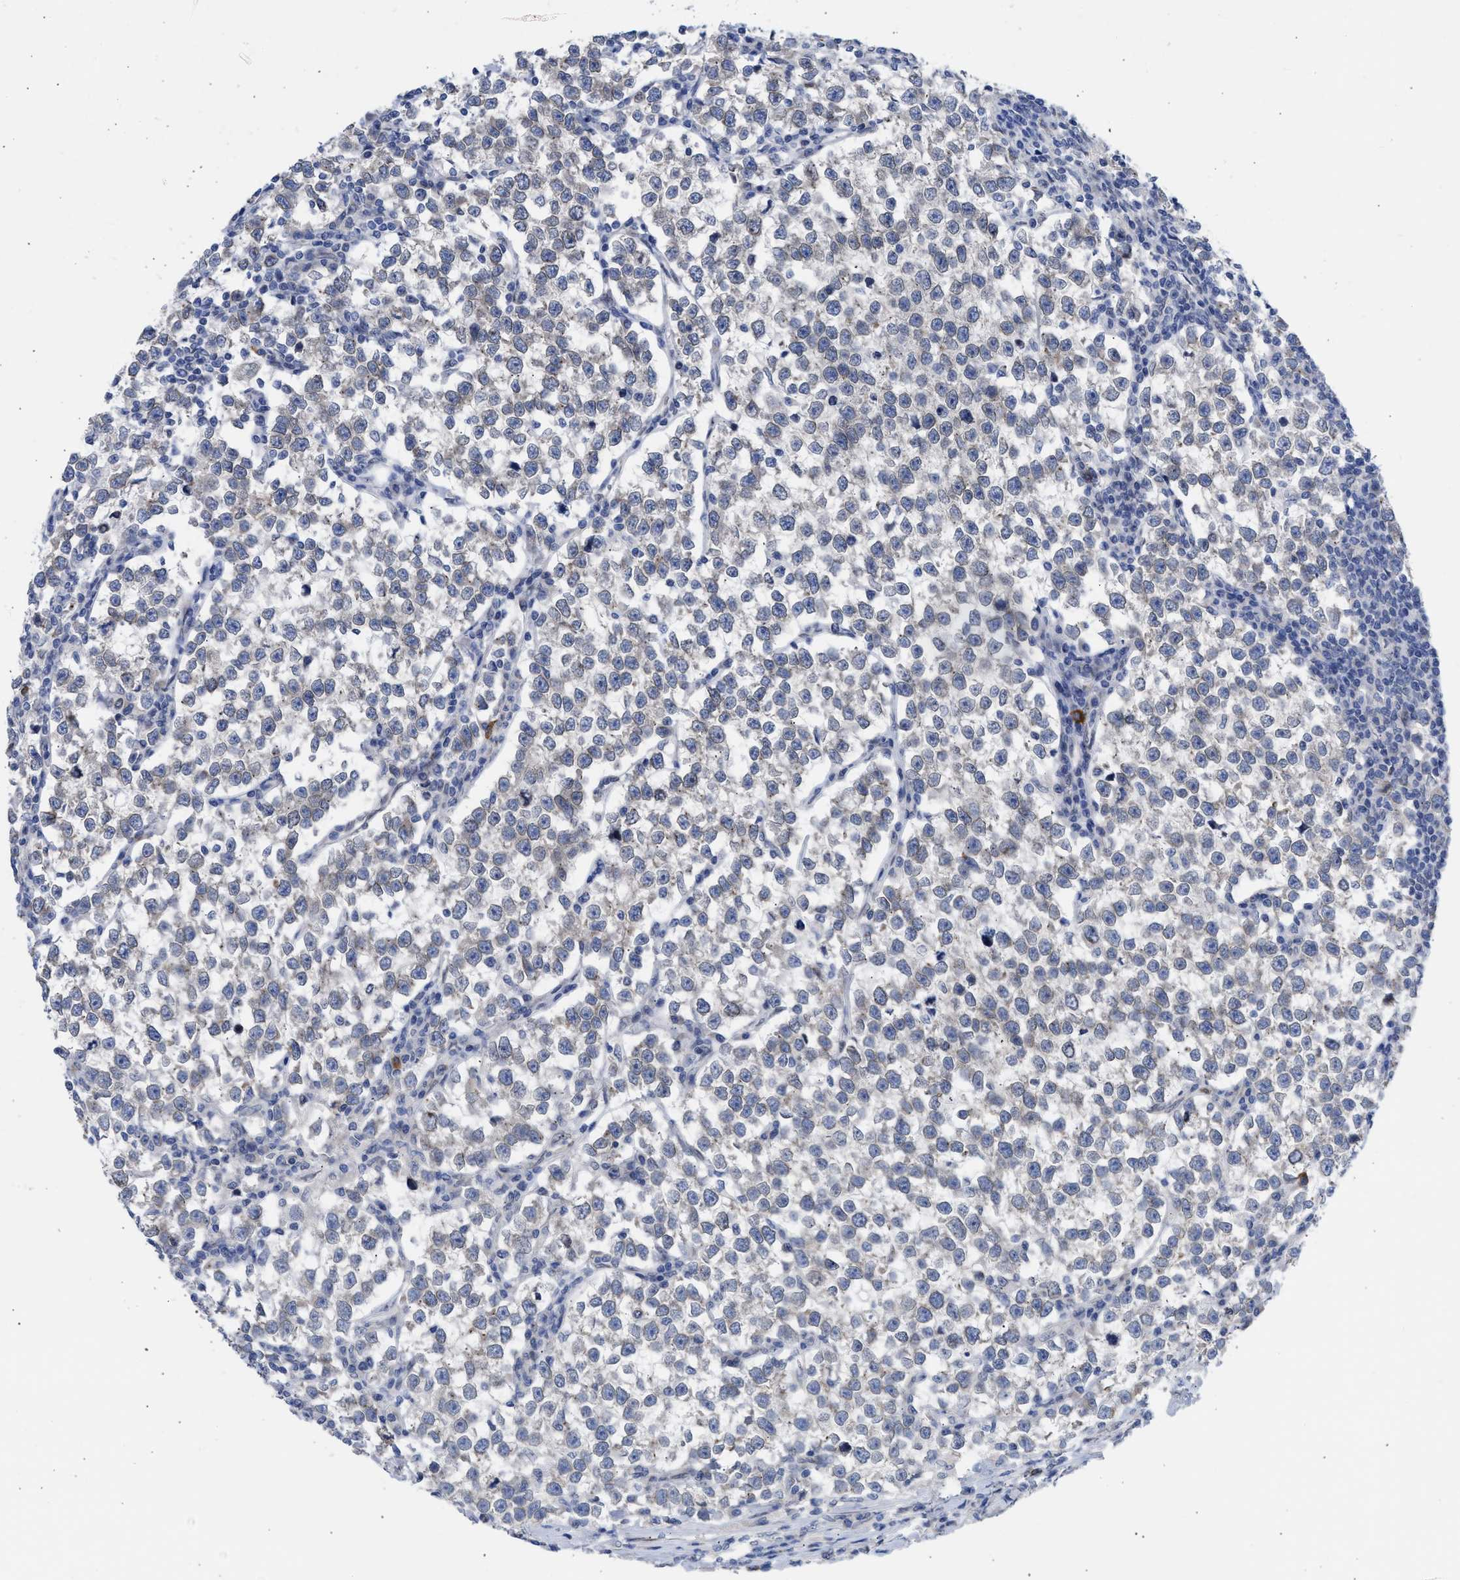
{"staining": {"intensity": "weak", "quantity": "<25%", "location": "cytoplasmic/membranous"}, "tissue": "testis cancer", "cell_type": "Tumor cells", "image_type": "cancer", "snomed": [{"axis": "morphology", "description": "Normal tissue, NOS"}, {"axis": "morphology", "description": "Seminoma, NOS"}, {"axis": "topography", "description": "Testis"}], "caption": "This is a image of immunohistochemistry (IHC) staining of testis cancer, which shows no expression in tumor cells.", "gene": "NUP35", "patient": {"sex": "male", "age": 43}}